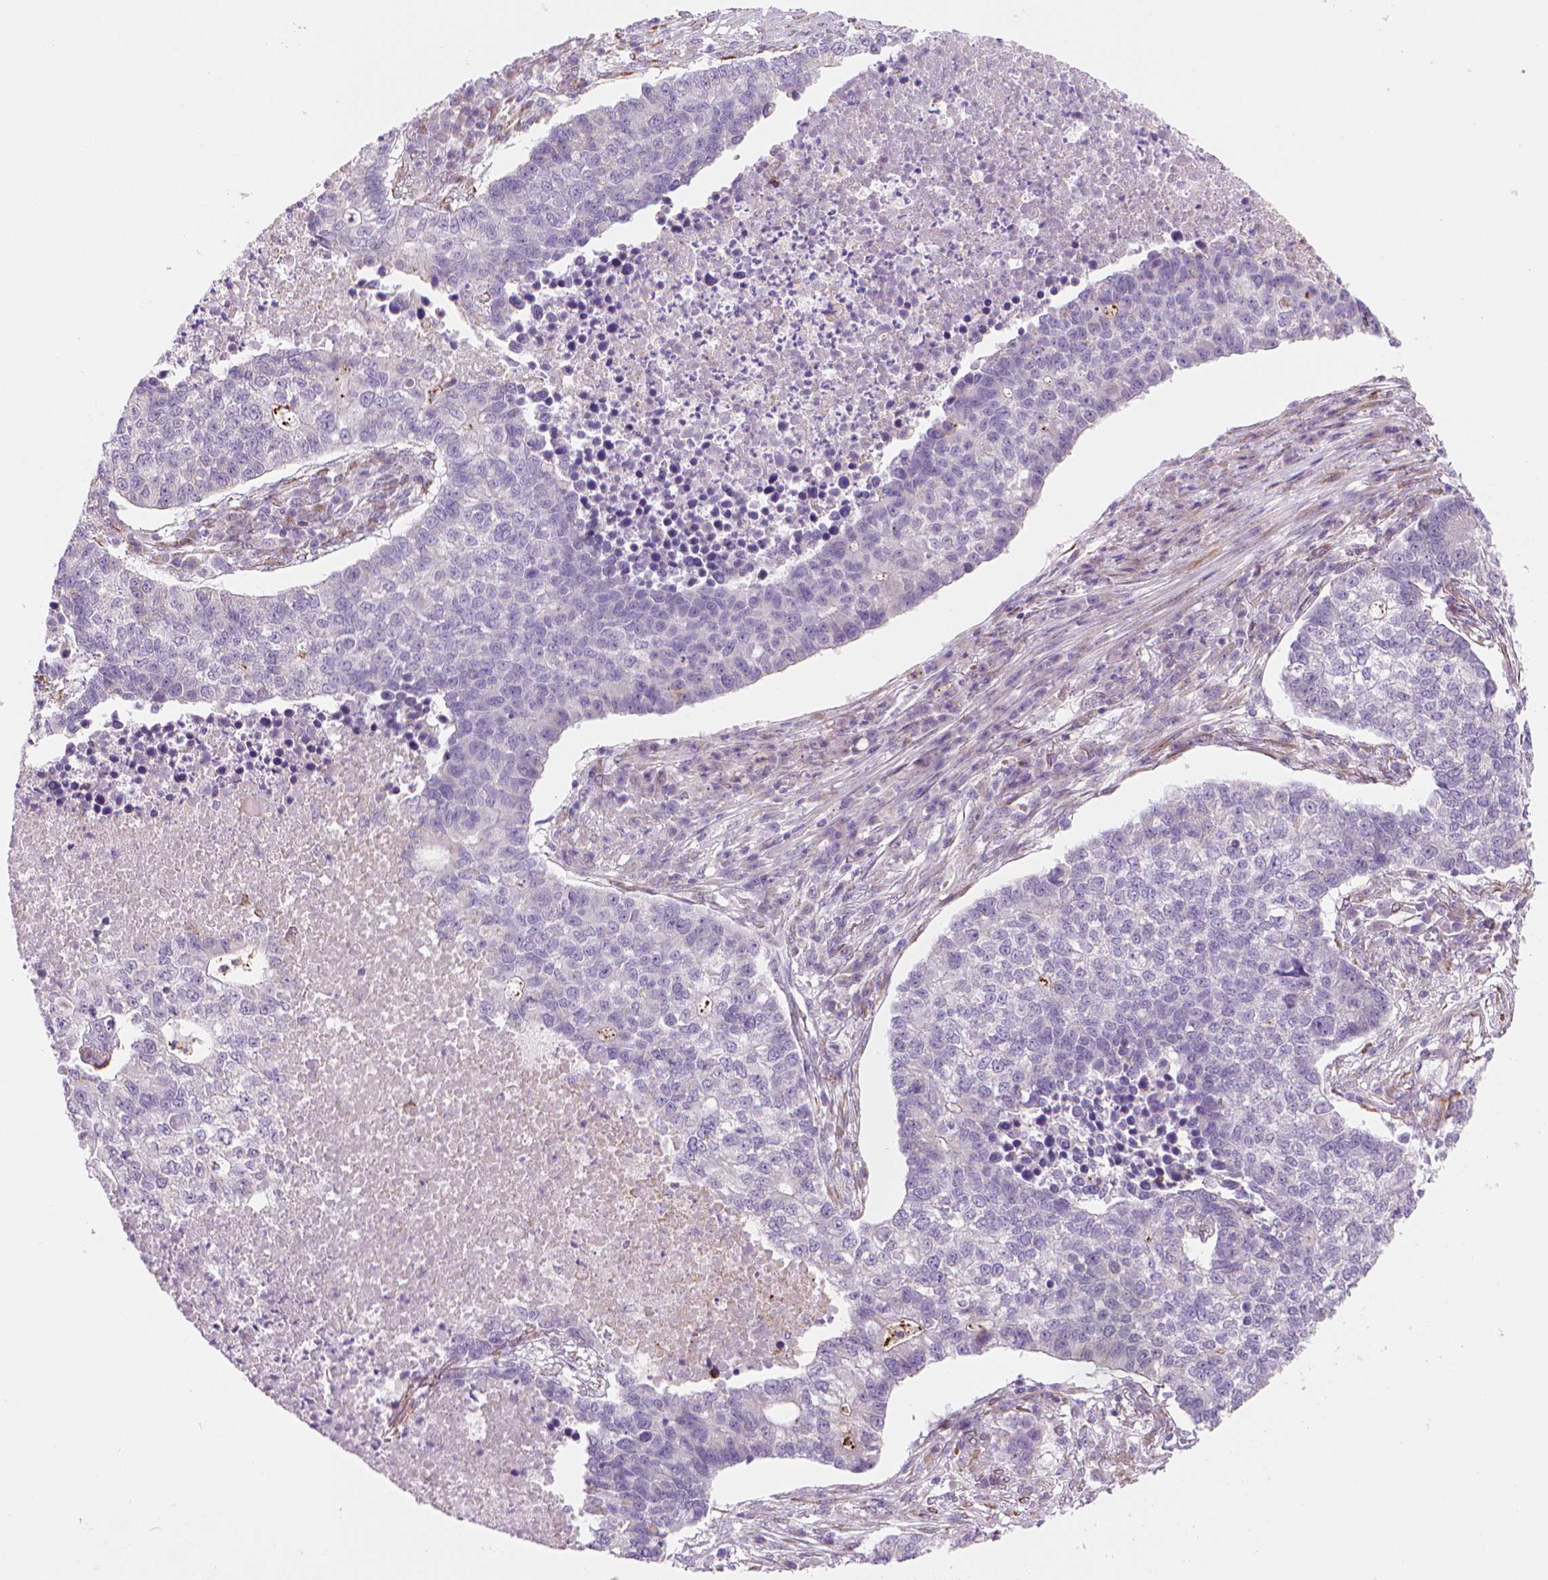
{"staining": {"intensity": "negative", "quantity": "none", "location": "none"}, "tissue": "lung cancer", "cell_type": "Tumor cells", "image_type": "cancer", "snomed": [{"axis": "morphology", "description": "Adenocarcinoma, NOS"}, {"axis": "topography", "description": "Lung"}], "caption": "The photomicrograph exhibits no staining of tumor cells in adenocarcinoma (lung).", "gene": "CES2", "patient": {"sex": "male", "age": 57}}